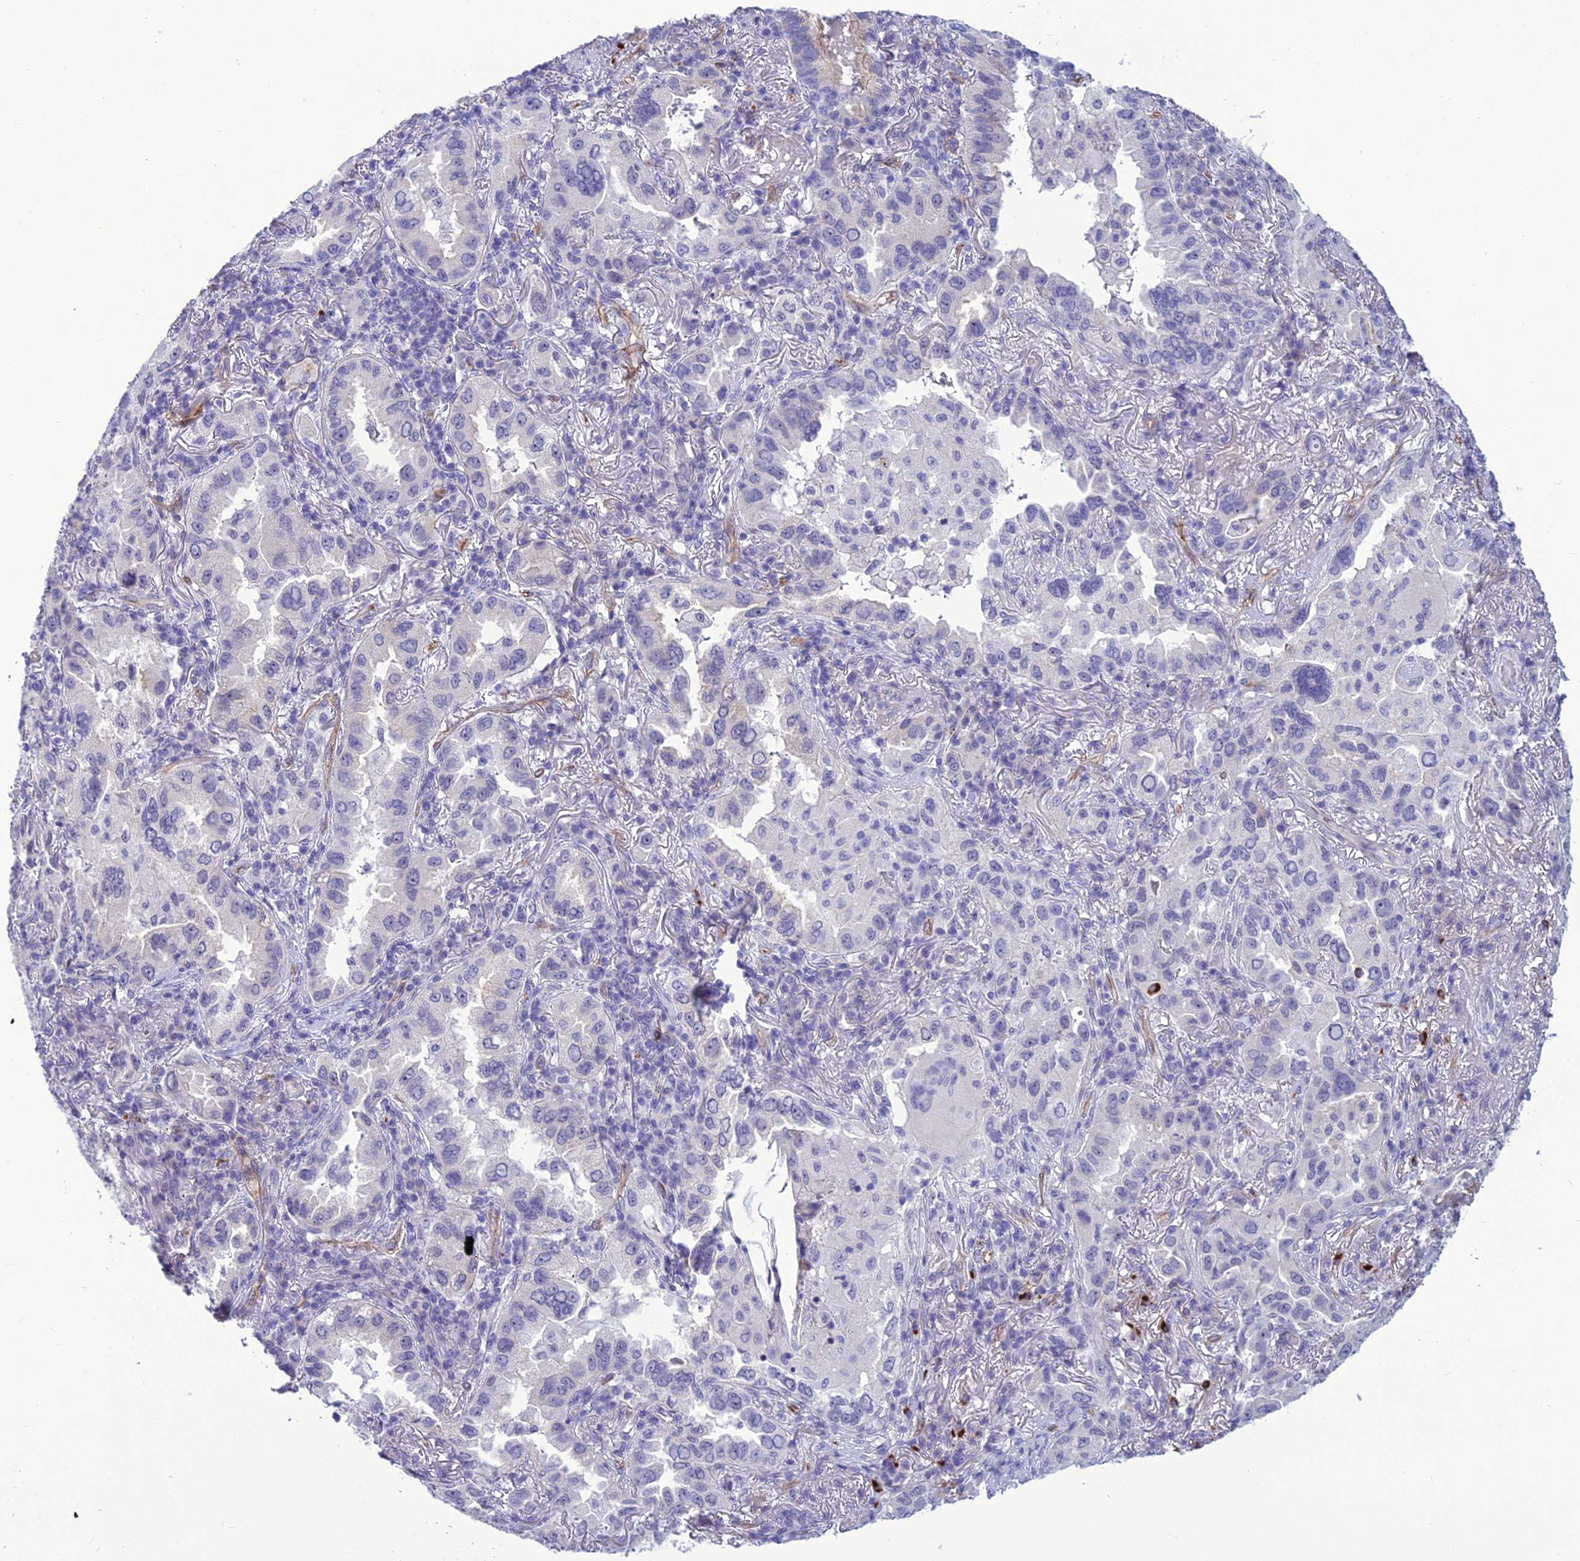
{"staining": {"intensity": "negative", "quantity": "none", "location": "none"}, "tissue": "lung cancer", "cell_type": "Tumor cells", "image_type": "cancer", "snomed": [{"axis": "morphology", "description": "Adenocarcinoma, NOS"}, {"axis": "topography", "description": "Lung"}], "caption": "DAB immunohistochemical staining of lung cancer exhibits no significant staining in tumor cells.", "gene": "BBS7", "patient": {"sex": "female", "age": 69}}